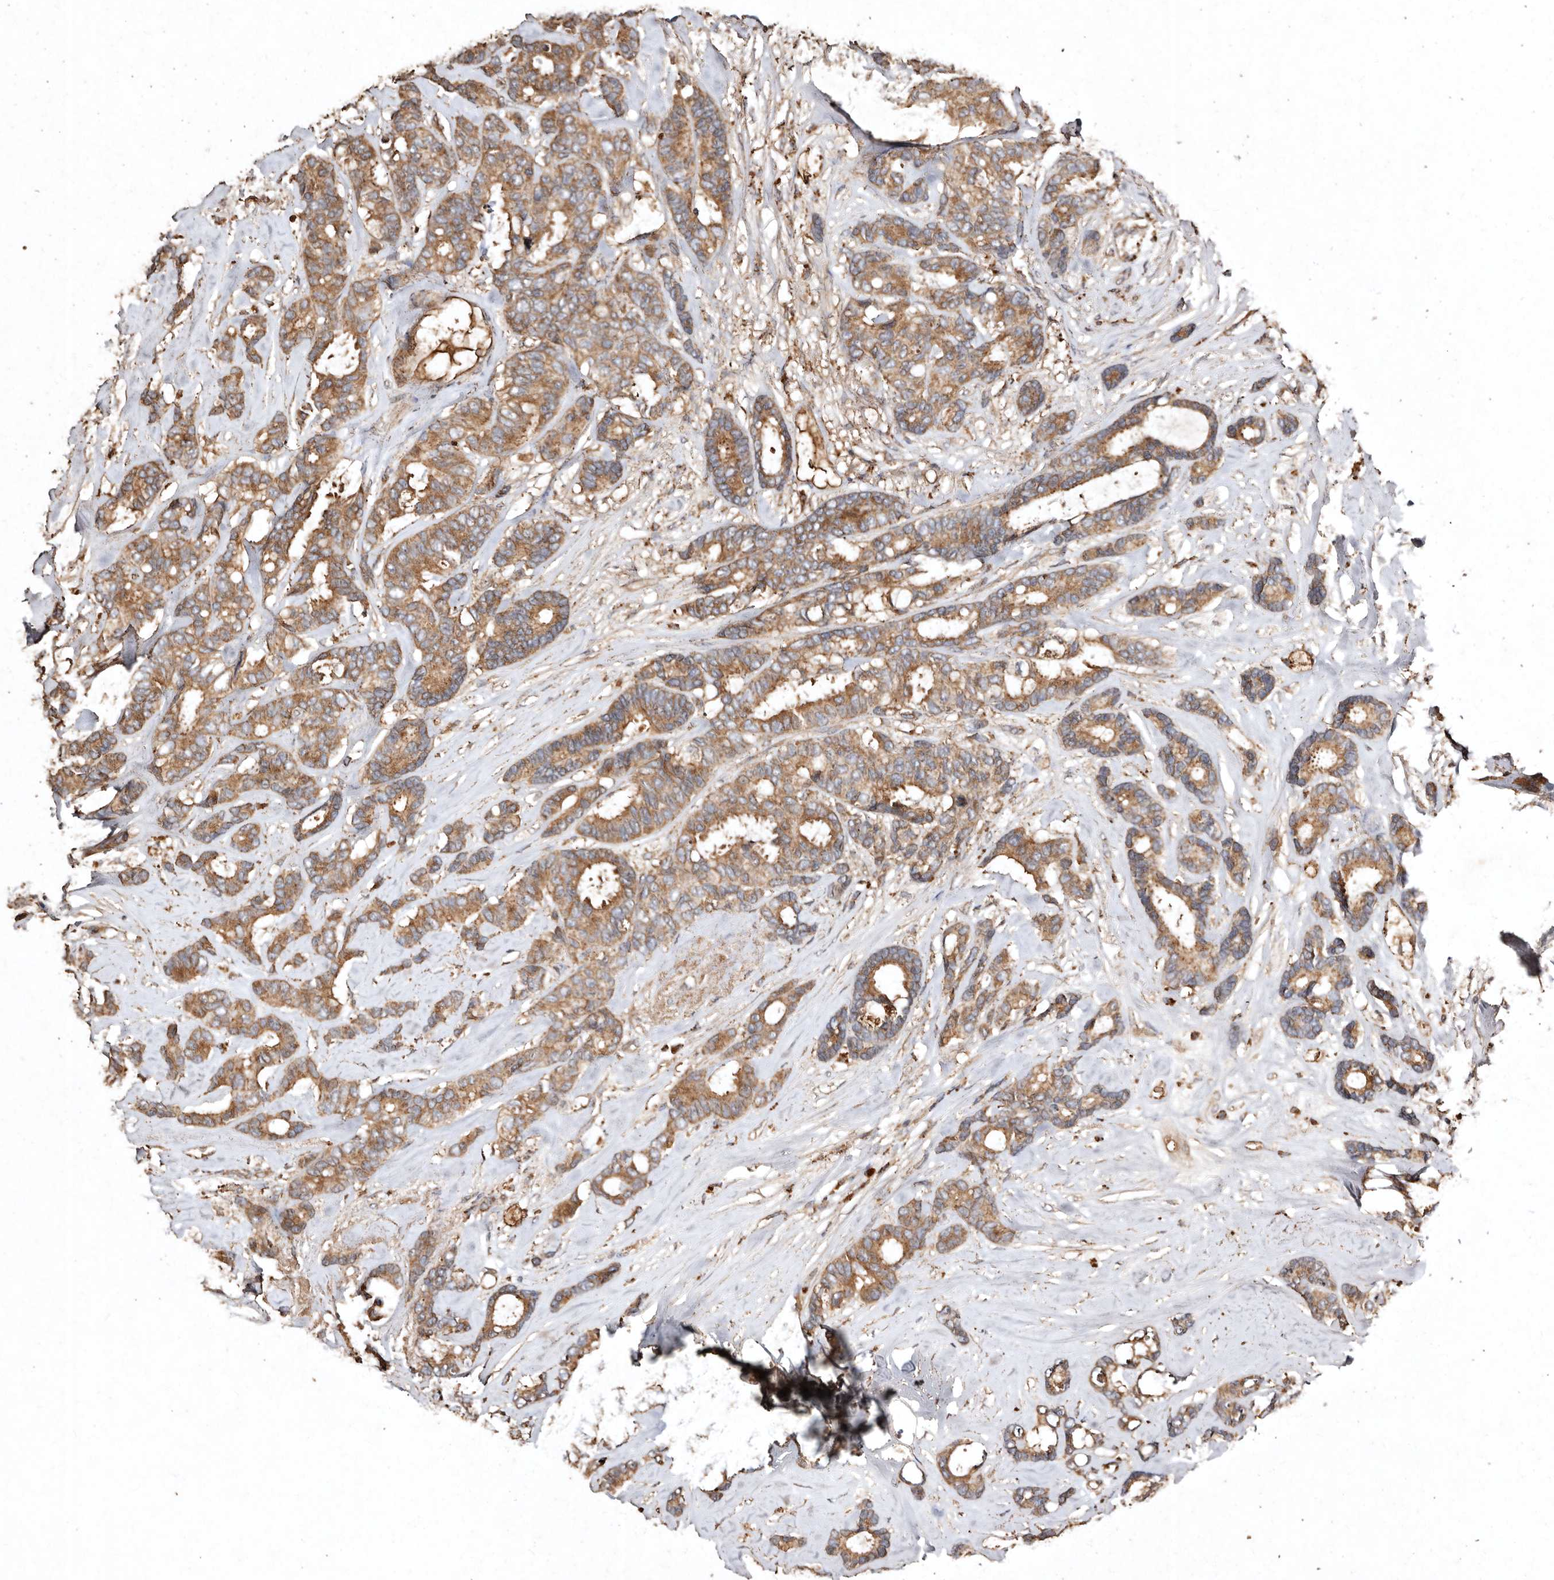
{"staining": {"intensity": "moderate", "quantity": ">75%", "location": "cytoplasmic/membranous"}, "tissue": "breast cancer", "cell_type": "Tumor cells", "image_type": "cancer", "snomed": [{"axis": "morphology", "description": "Duct carcinoma"}, {"axis": "topography", "description": "Breast"}], "caption": "Breast cancer (intraductal carcinoma) stained with DAB immunohistochemistry reveals medium levels of moderate cytoplasmic/membranous staining in approximately >75% of tumor cells.", "gene": "FARS2", "patient": {"sex": "female", "age": 87}}